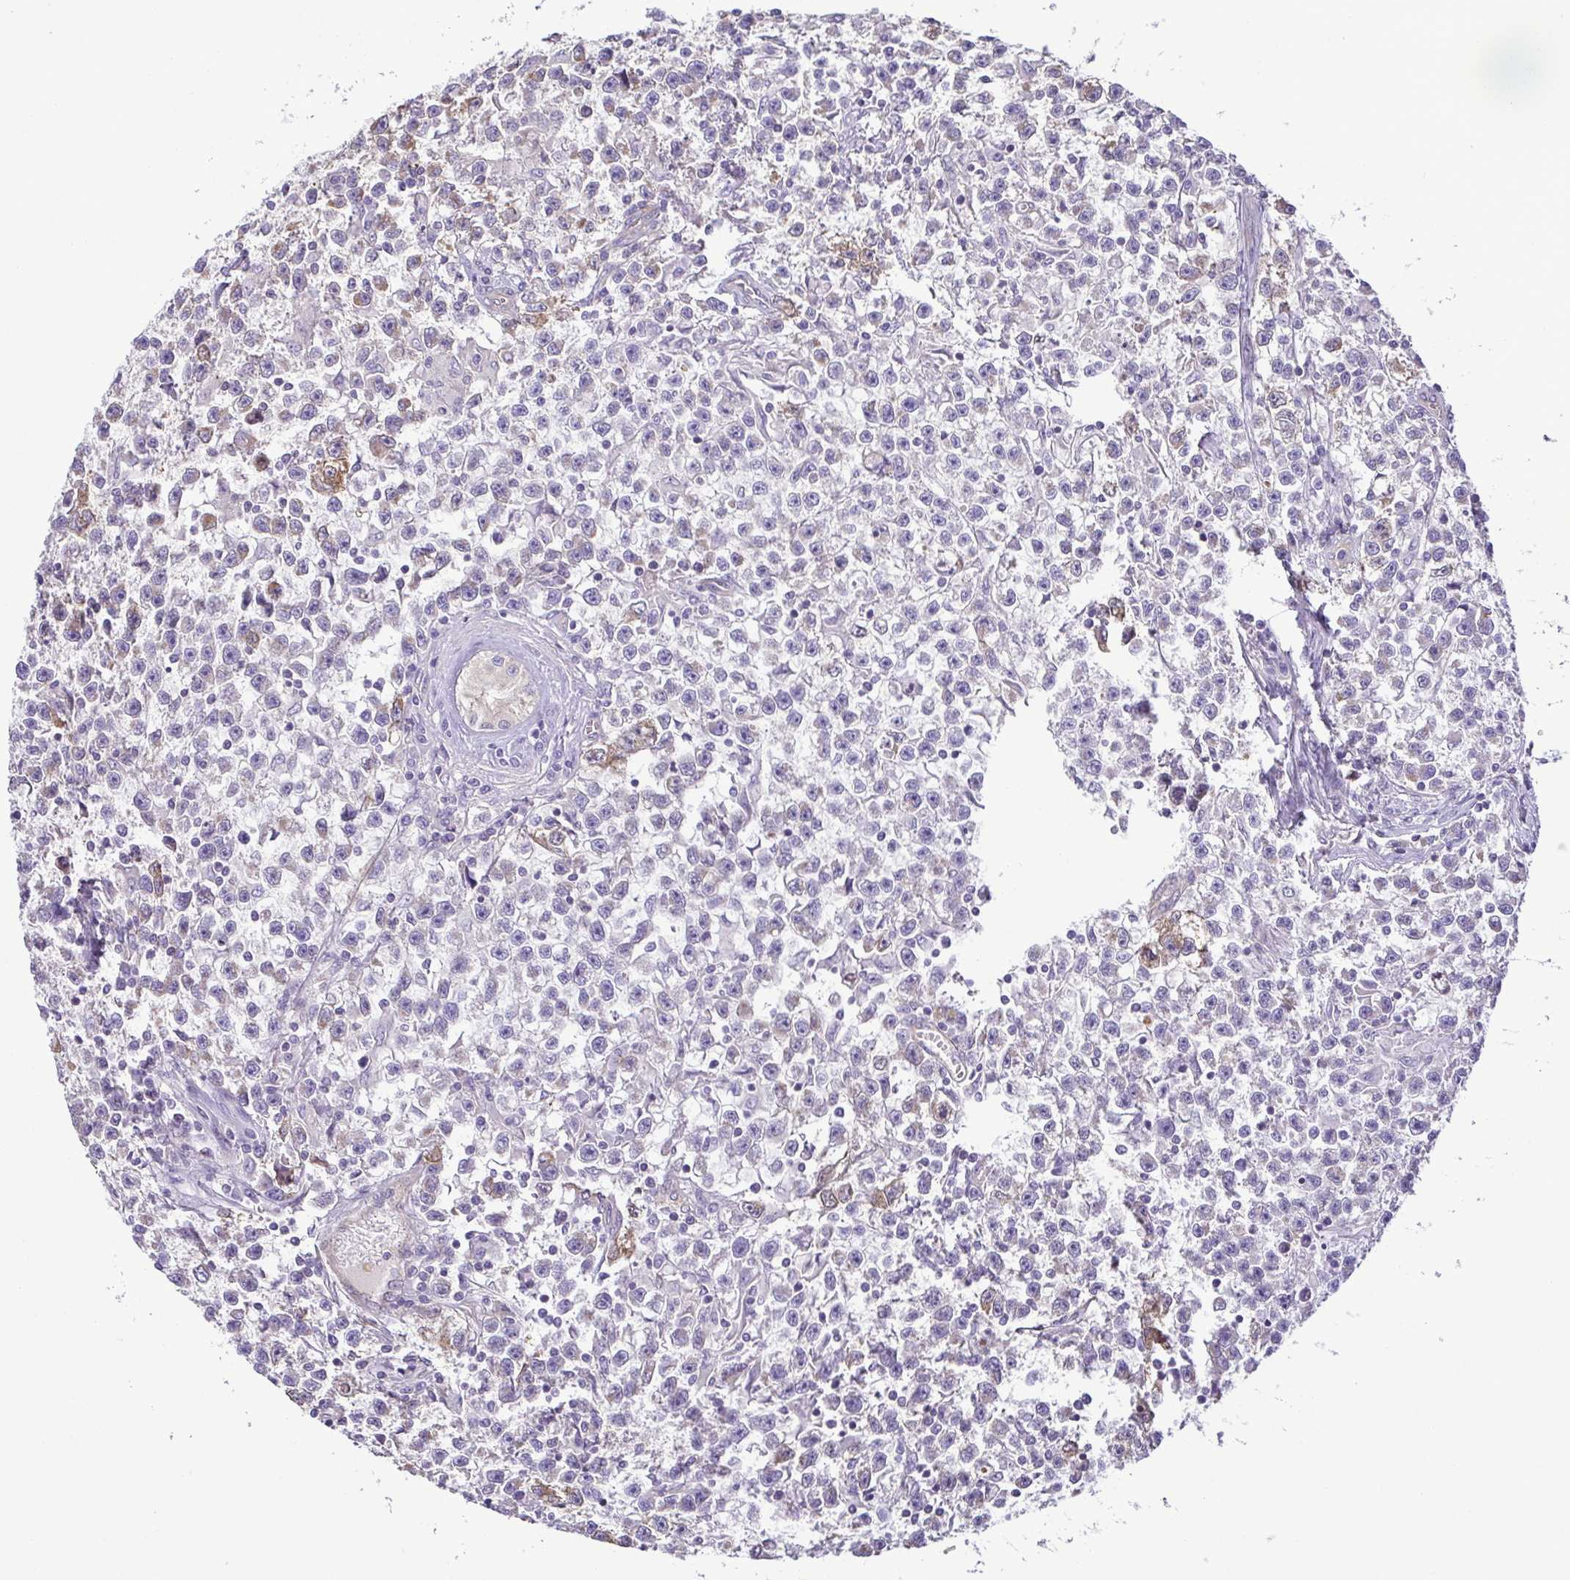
{"staining": {"intensity": "negative", "quantity": "none", "location": "none"}, "tissue": "testis cancer", "cell_type": "Tumor cells", "image_type": "cancer", "snomed": [{"axis": "morphology", "description": "Seminoma, NOS"}, {"axis": "topography", "description": "Testis"}], "caption": "This is a micrograph of IHC staining of testis cancer (seminoma), which shows no staining in tumor cells.", "gene": "MYL10", "patient": {"sex": "male", "age": 31}}